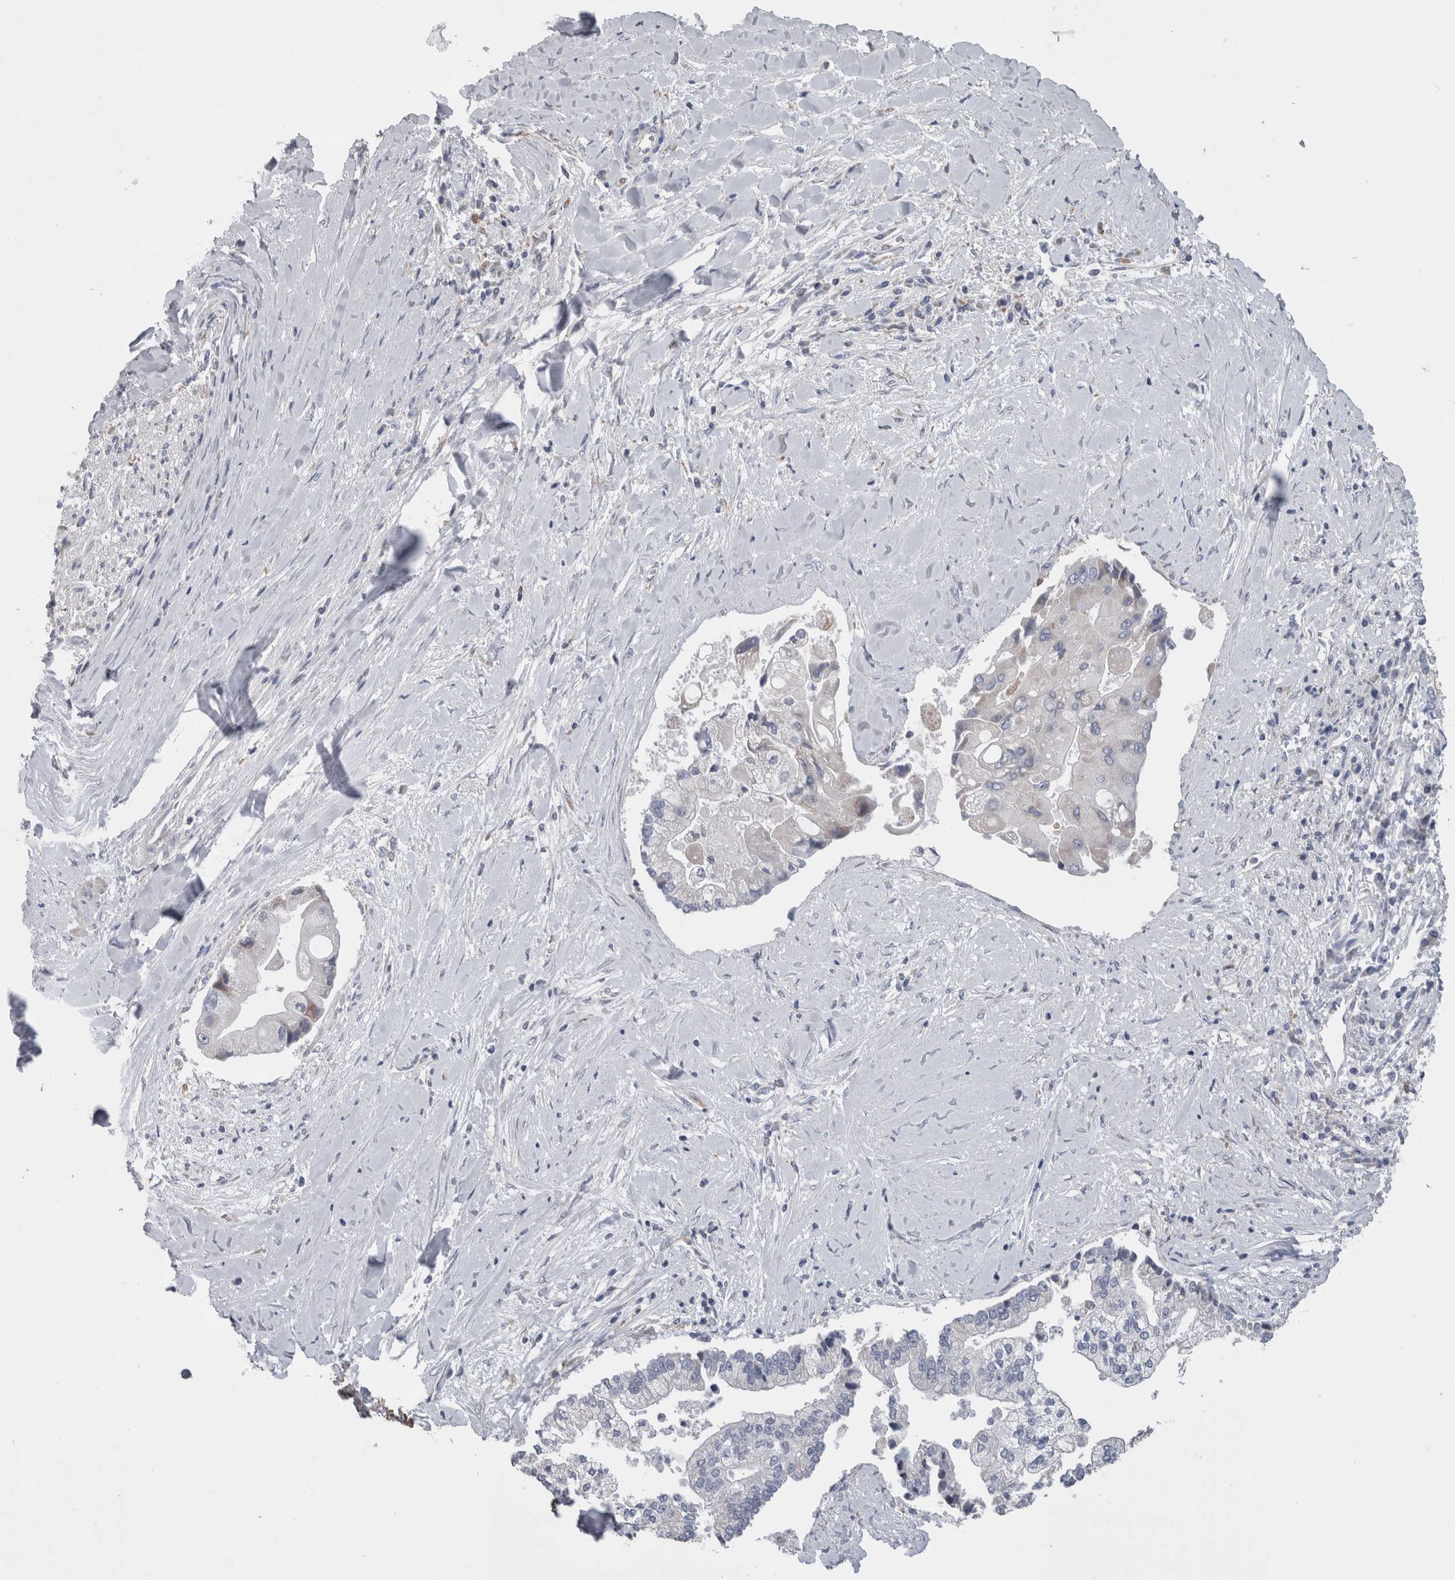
{"staining": {"intensity": "negative", "quantity": "none", "location": "none"}, "tissue": "liver cancer", "cell_type": "Tumor cells", "image_type": "cancer", "snomed": [{"axis": "morphology", "description": "Cholangiocarcinoma"}, {"axis": "topography", "description": "Liver"}], "caption": "Tumor cells show no significant expression in liver cancer. (DAB (3,3'-diaminobenzidine) immunohistochemistry with hematoxylin counter stain).", "gene": "GDAP1", "patient": {"sex": "male", "age": 50}}